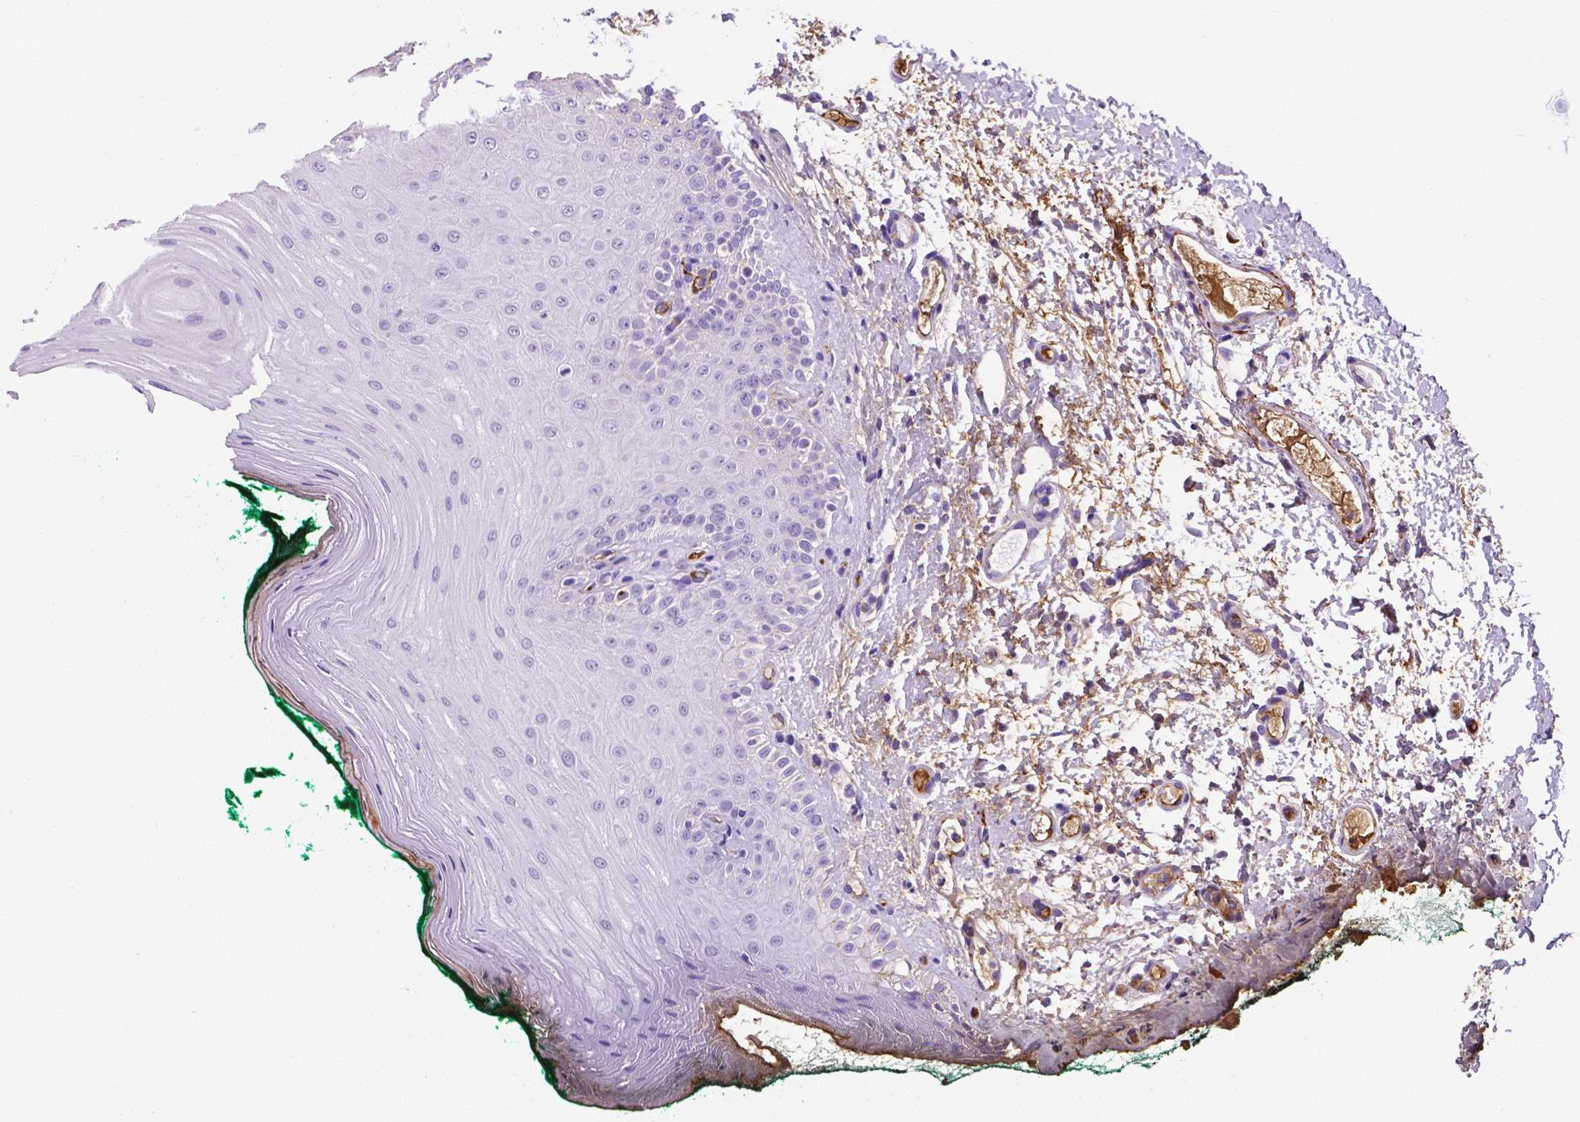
{"staining": {"intensity": "weak", "quantity": "<25%", "location": "cytoplasmic/membranous"}, "tissue": "oral mucosa", "cell_type": "Squamous epithelial cells", "image_type": "normal", "snomed": [{"axis": "morphology", "description": "Normal tissue, NOS"}, {"axis": "topography", "description": "Oral tissue"}], "caption": "IHC micrograph of benign oral mucosa: oral mucosa stained with DAB shows no significant protein staining in squamous epithelial cells. The staining was performed using DAB (3,3'-diaminobenzidine) to visualize the protein expression in brown, while the nuclei were stained in blue with hematoxylin (Magnification: 20x).", "gene": "APOE", "patient": {"sex": "female", "age": 83}}